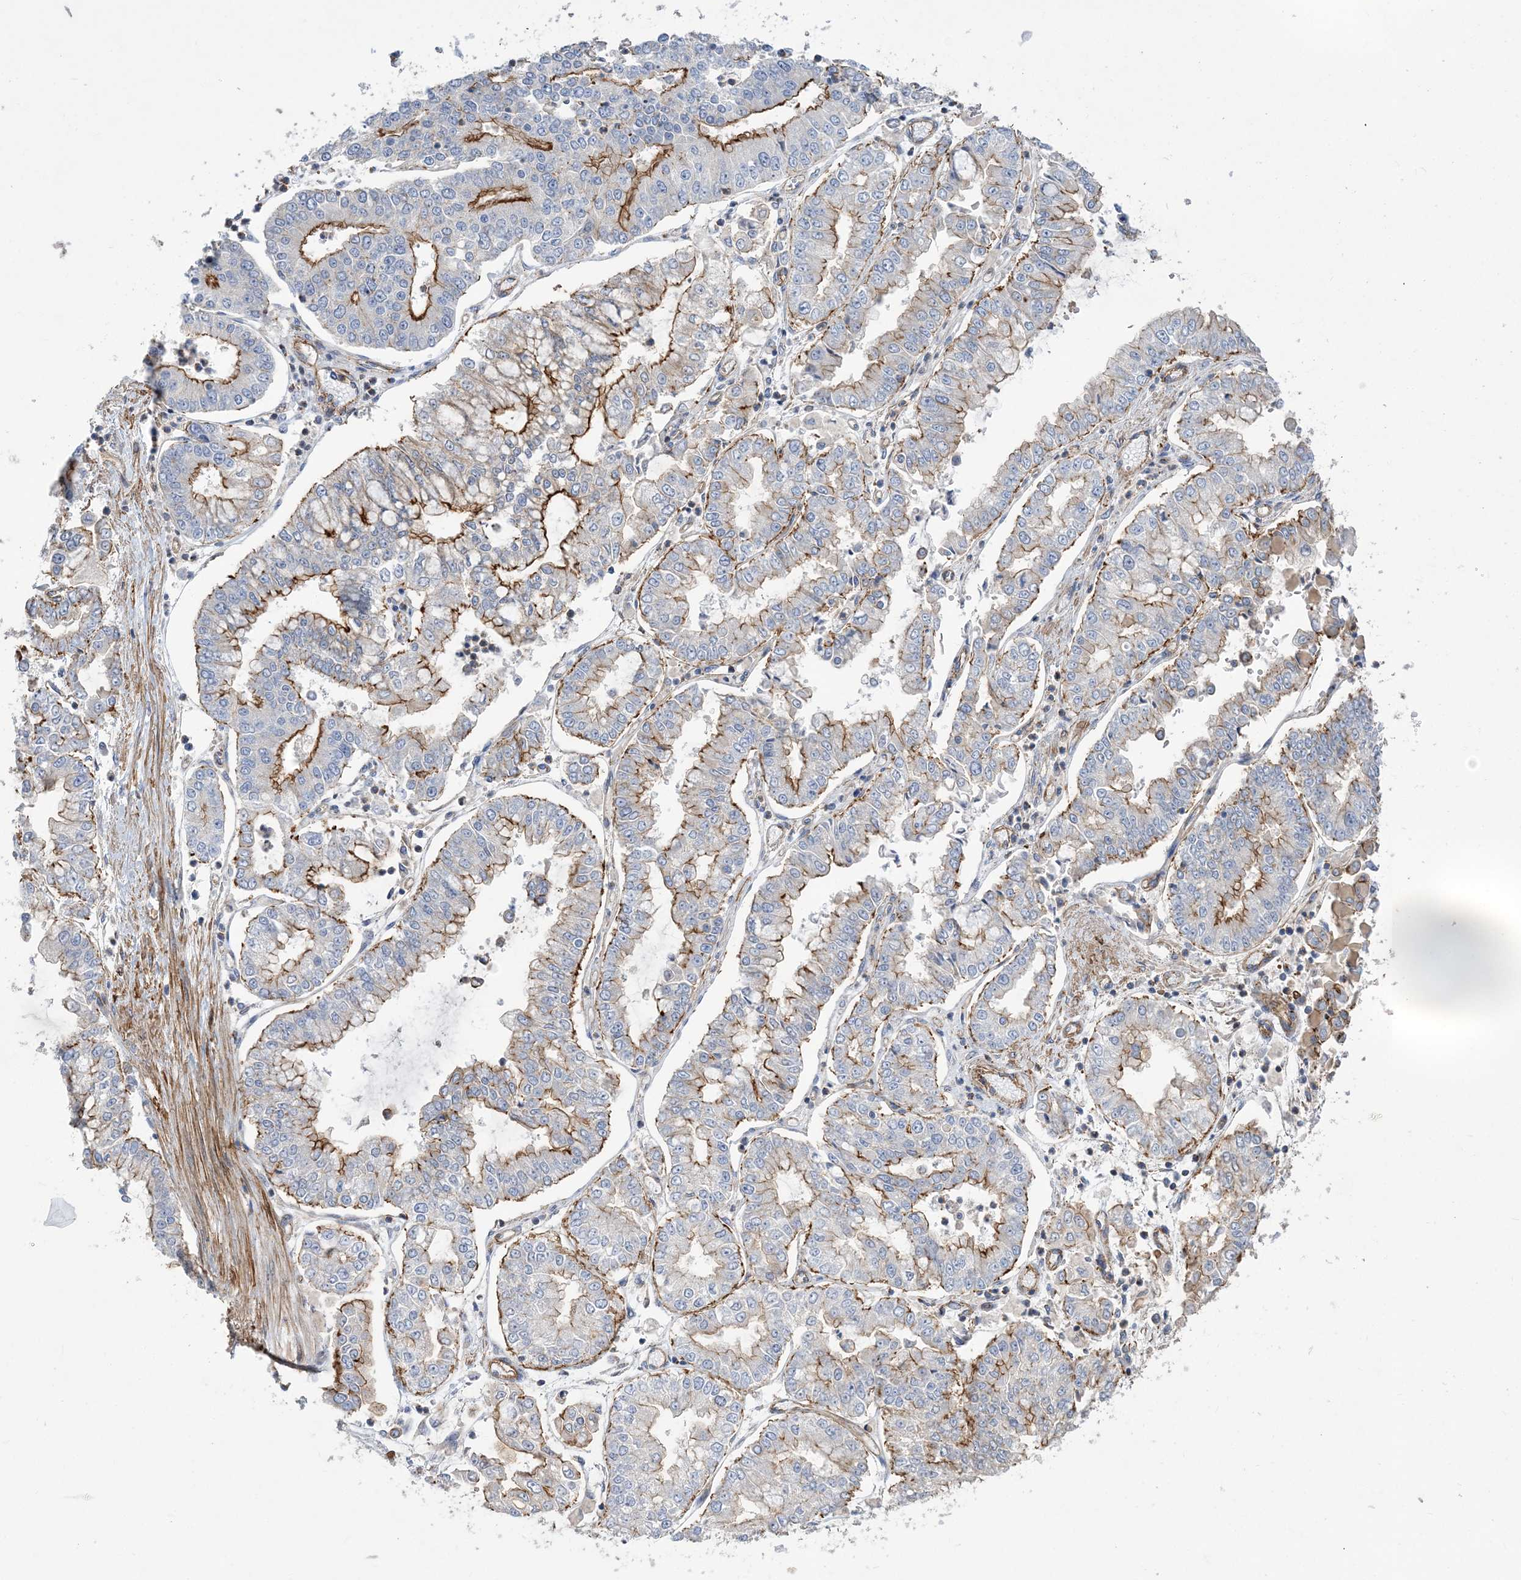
{"staining": {"intensity": "moderate", "quantity": "25%-75%", "location": "cytoplasmic/membranous"}, "tissue": "stomach cancer", "cell_type": "Tumor cells", "image_type": "cancer", "snomed": [{"axis": "morphology", "description": "Adenocarcinoma, NOS"}, {"axis": "topography", "description": "Stomach"}], "caption": "This photomicrograph exhibits IHC staining of stomach cancer, with medium moderate cytoplasmic/membranous expression in approximately 25%-75% of tumor cells.", "gene": "PIGC", "patient": {"sex": "male", "age": 76}}